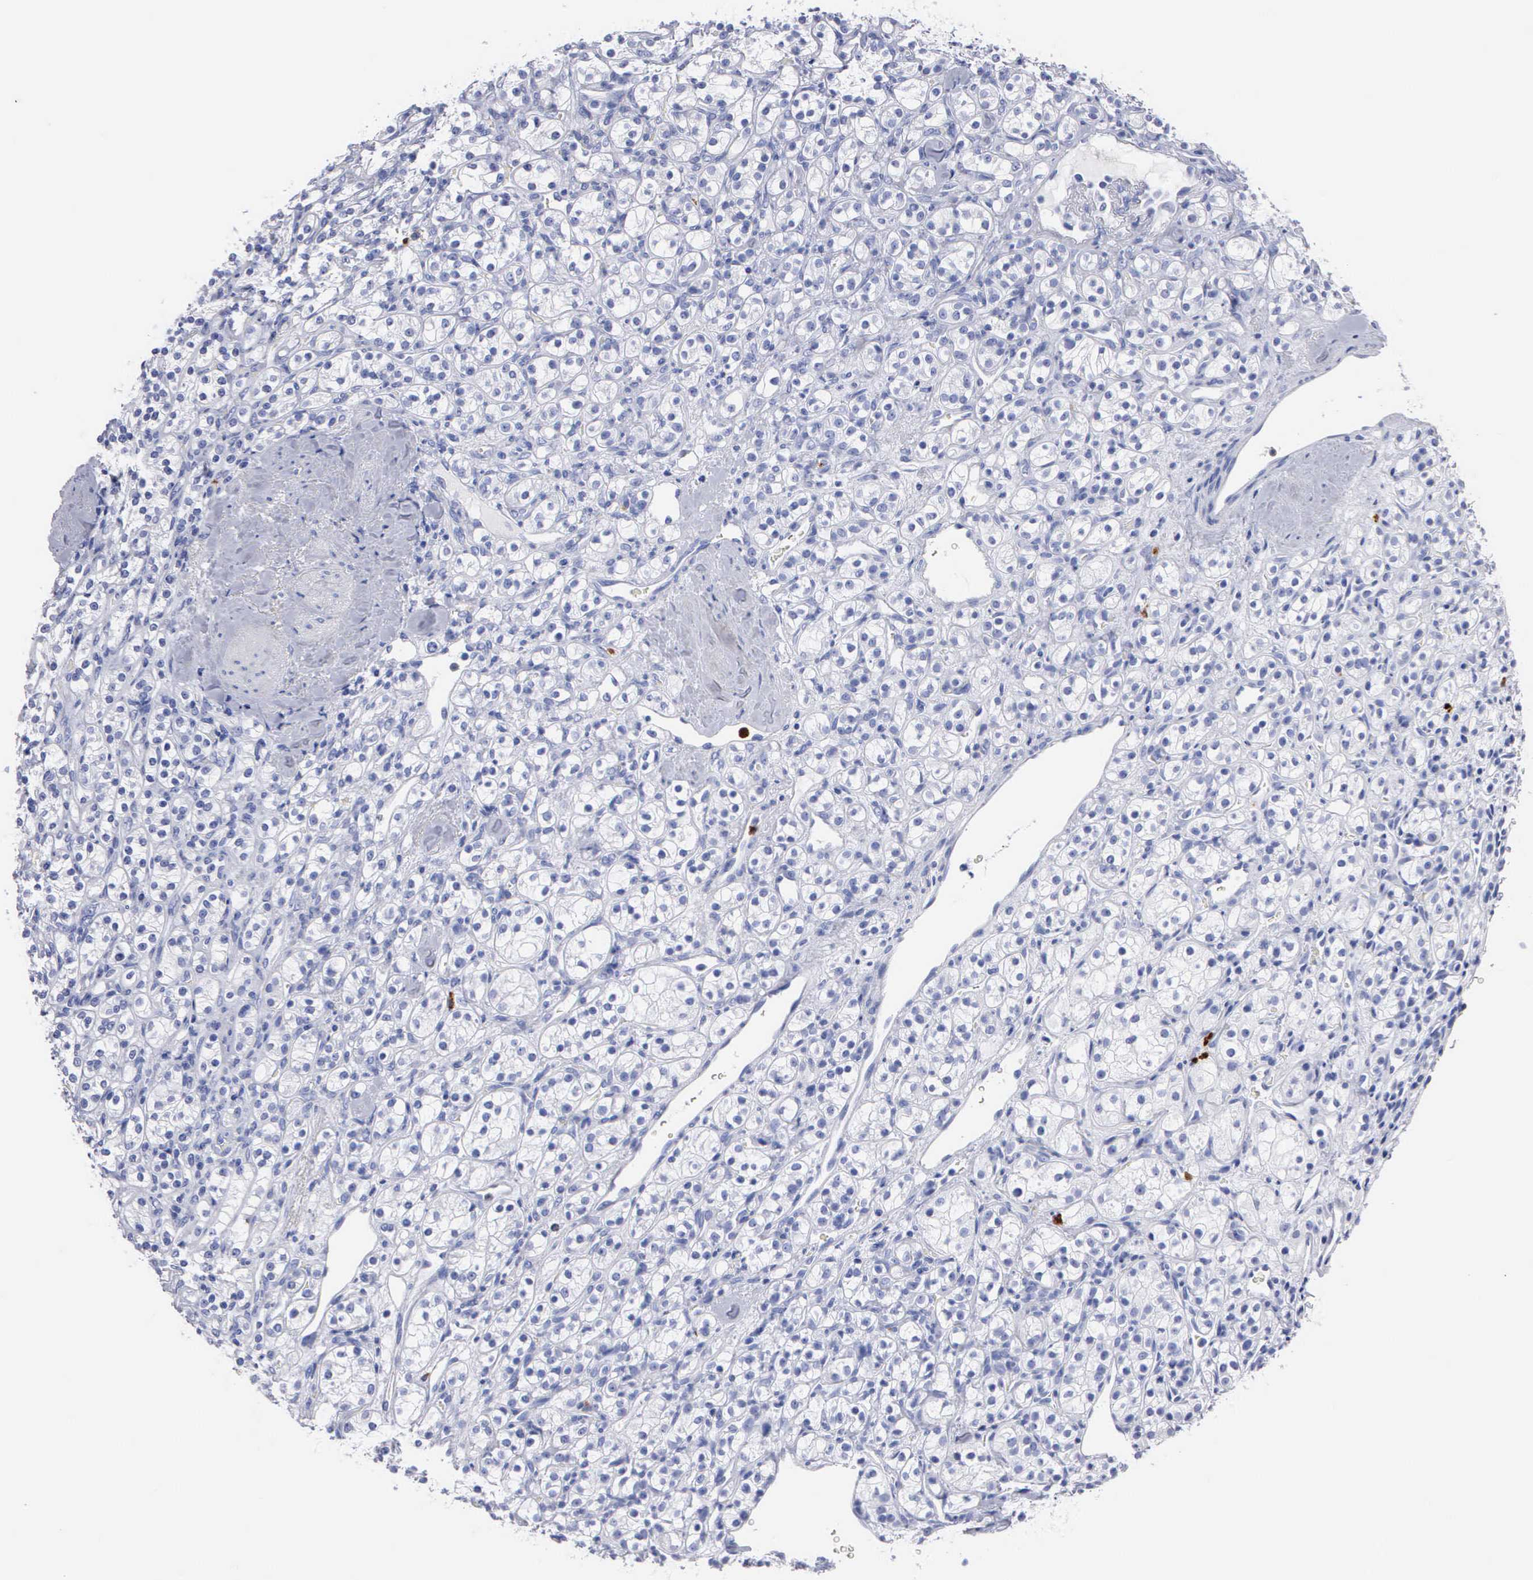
{"staining": {"intensity": "negative", "quantity": "none", "location": "none"}, "tissue": "renal cancer", "cell_type": "Tumor cells", "image_type": "cancer", "snomed": [{"axis": "morphology", "description": "Adenocarcinoma, NOS"}, {"axis": "topography", "description": "Kidney"}], "caption": "IHC histopathology image of neoplastic tissue: renal cancer stained with DAB demonstrates no significant protein positivity in tumor cells.", "gene": "CTSG", "patient": {"sex": "male", "age": 77}}